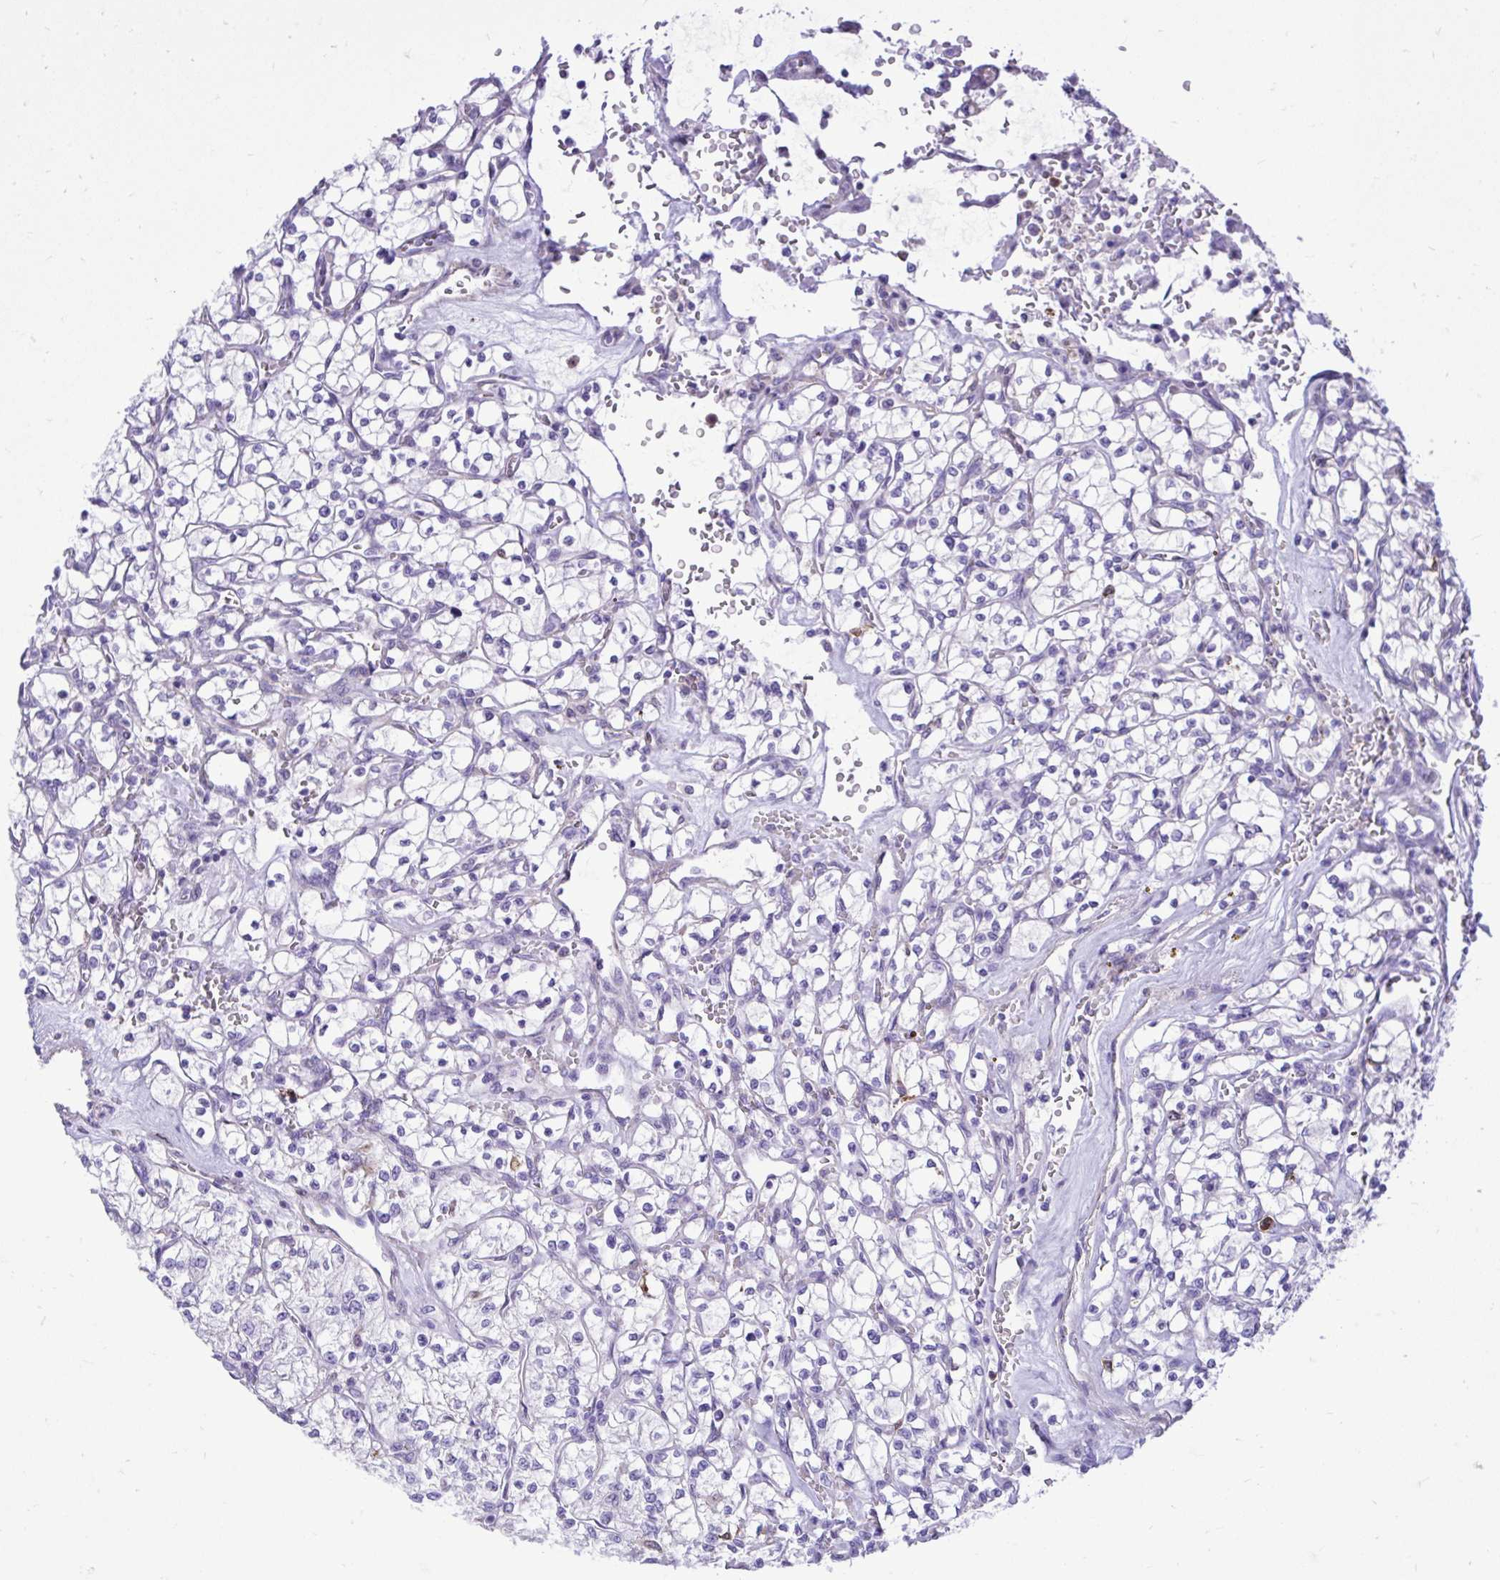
{"staining": {"intensity": "negative", "quantity": "none", "location": "none"}, "tissue": "renal cancer", "cell_type": "Tumor cells", "image_type": "cancer", "snomed": [{"axis": "morphology", "description": "Adenocarcinoma, NOS"}, {"axis": "topography", "description": "Kidney"}], "caption": "This is a micrograph of IHC staining of renal cancer, which shows no expression in tumor cells.", "gene": "TLR7", "patient": {"sex": "female", "age": 64}}